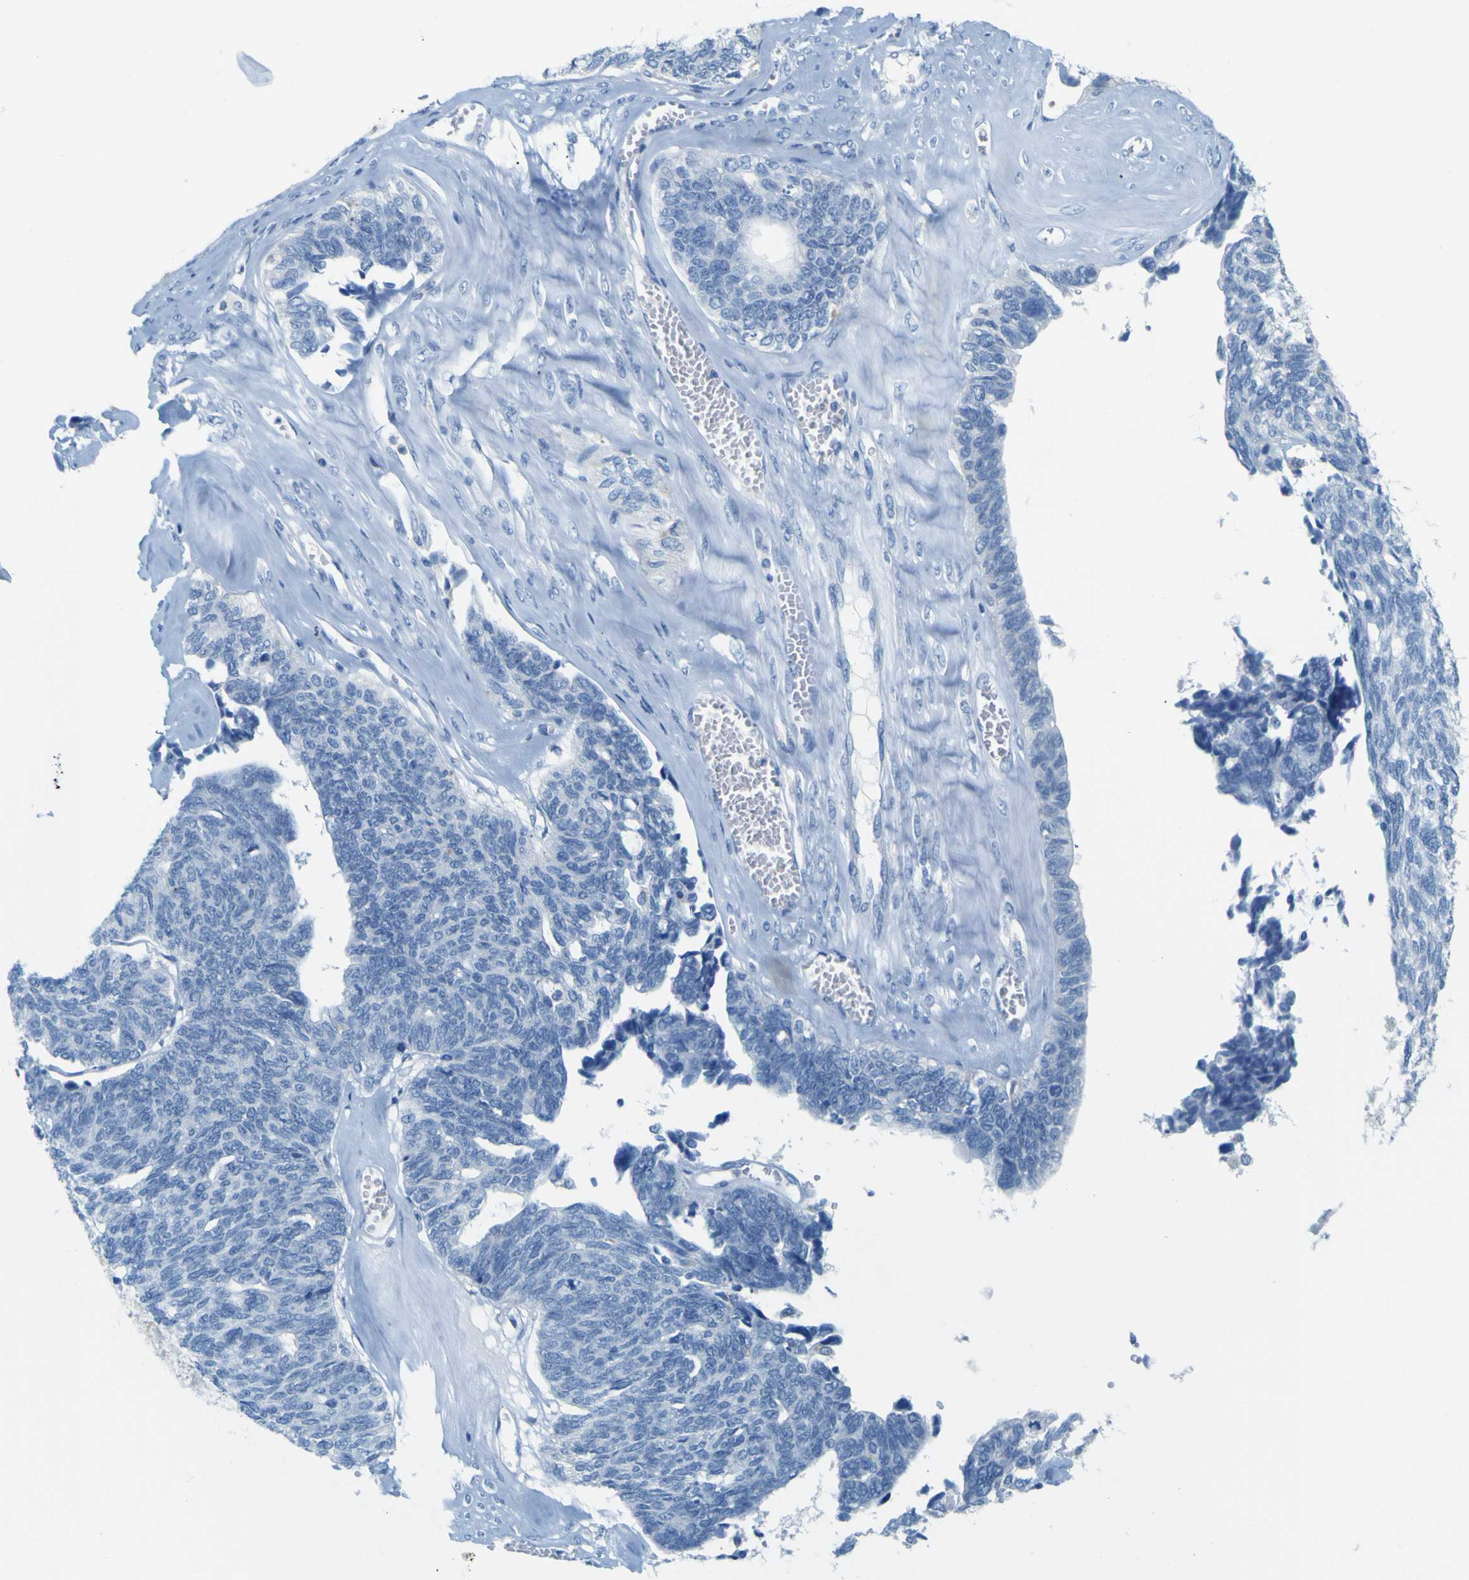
{"staining": {"intensity": "negative", "quantity": "none", "location": "none"}, "tissue": "ovarian cancer", "cell_type": "Tumor cells", "image_type": "cancer", "snomed": [{"axis": "morphology", "description": "Cystadenocarcinoma, serous, NOS"}, {"axis": "topography", "description": "Ovary"}], "caption": "Tumor cells are negative for protein expression in human serous cystadenocarcinoma (ovarian).", "gene": "ACSL1", "patient": {"sex": "female", "age": 79}}